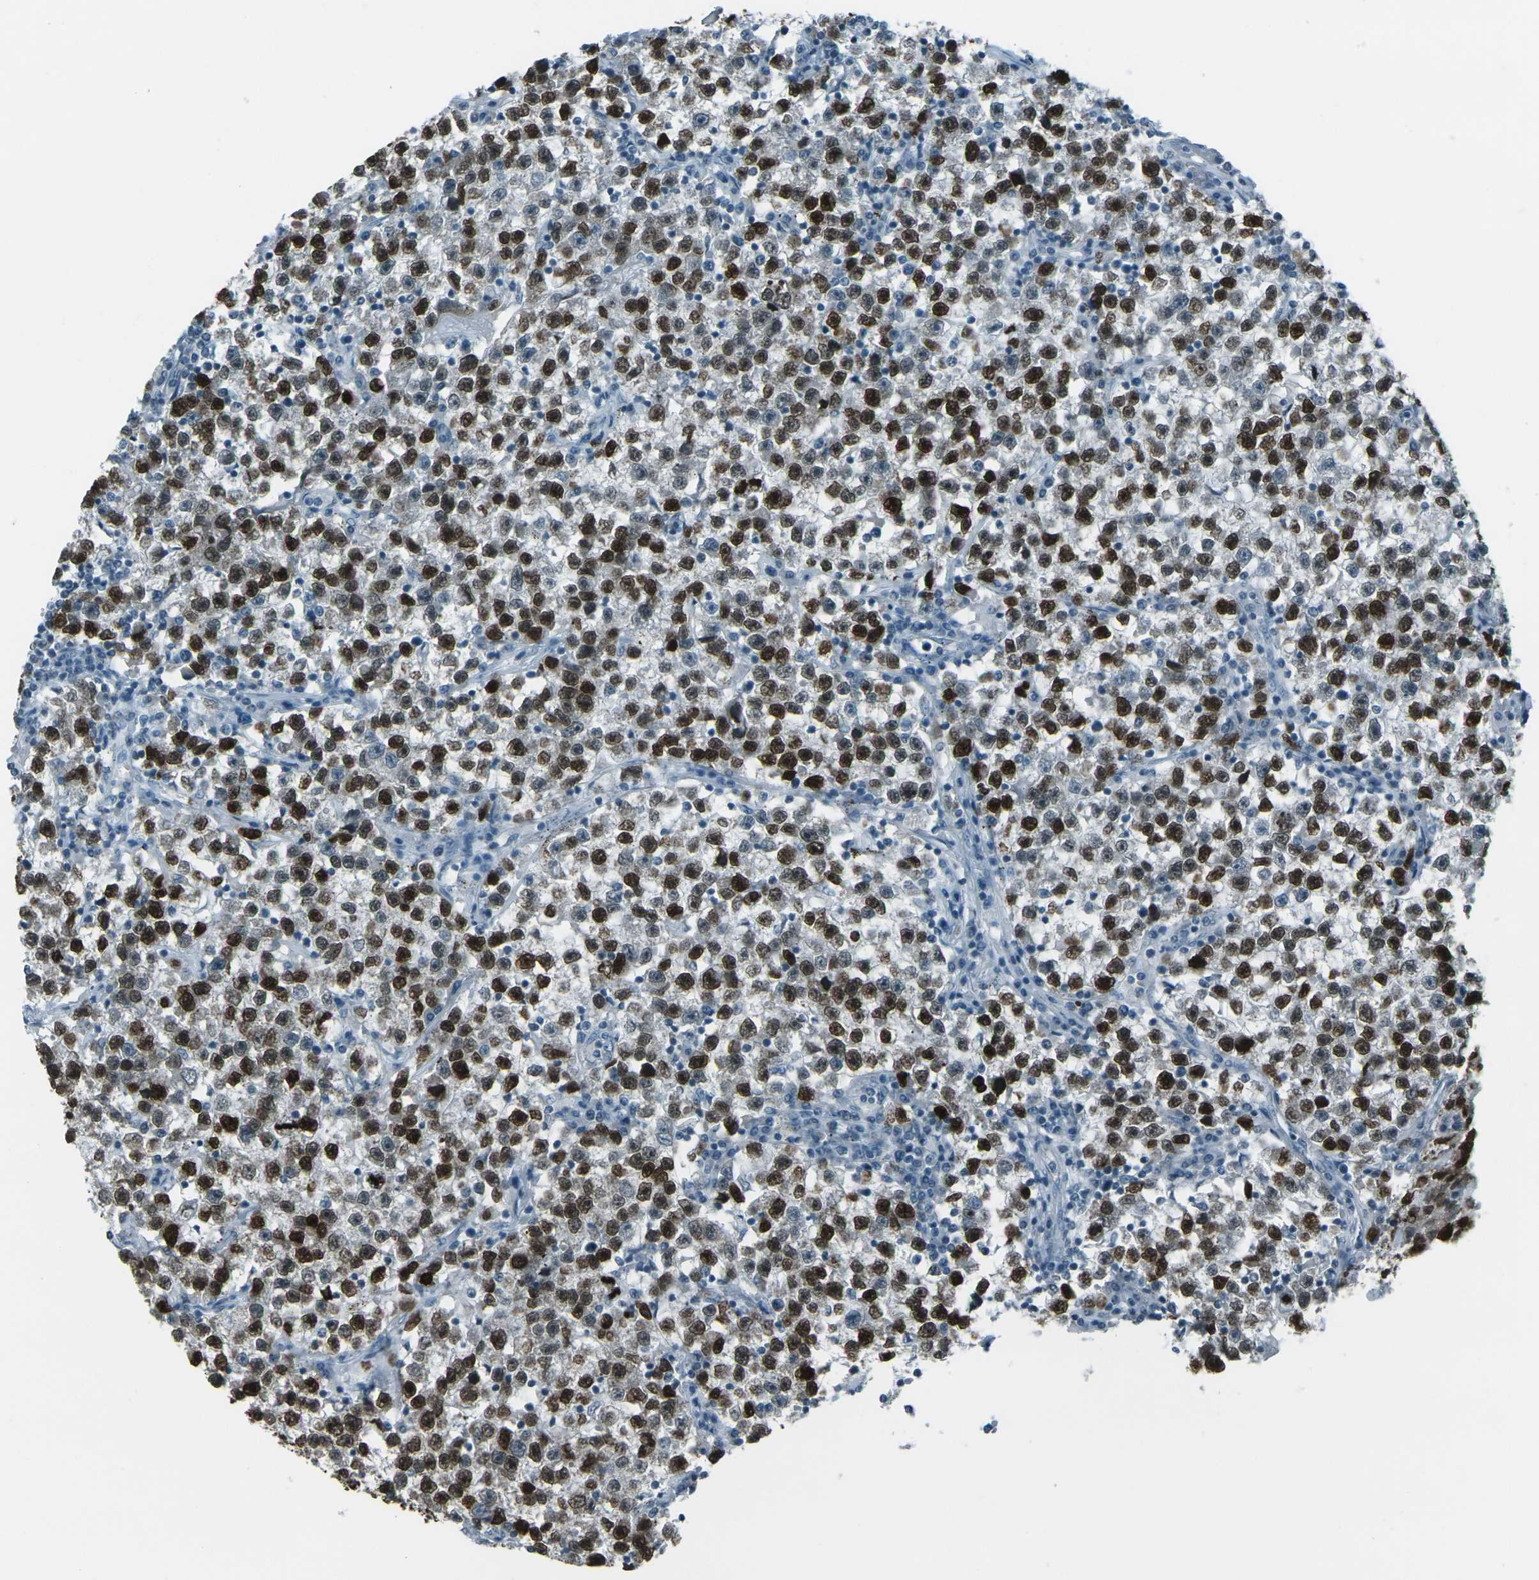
{"staining": {"intensity": "strong", "quantity": ">75%", "location": "nuclear"}, "tissue": "testis cancer", "cell_type": "Tumor cells", "image_type": "cancer", "snomed": [{"axis": "morphology", "description": "Seminoma, NOS"}, {"axis": "topography", "description": "Testis"}], "caption": "Immunohistochemical staining of human seminoma (testis) exhibits strong nuclear protein staining in about >75% of tumor cells.", "gene": "H2BC1", "patient": {"sex": "male", "age": 22}}